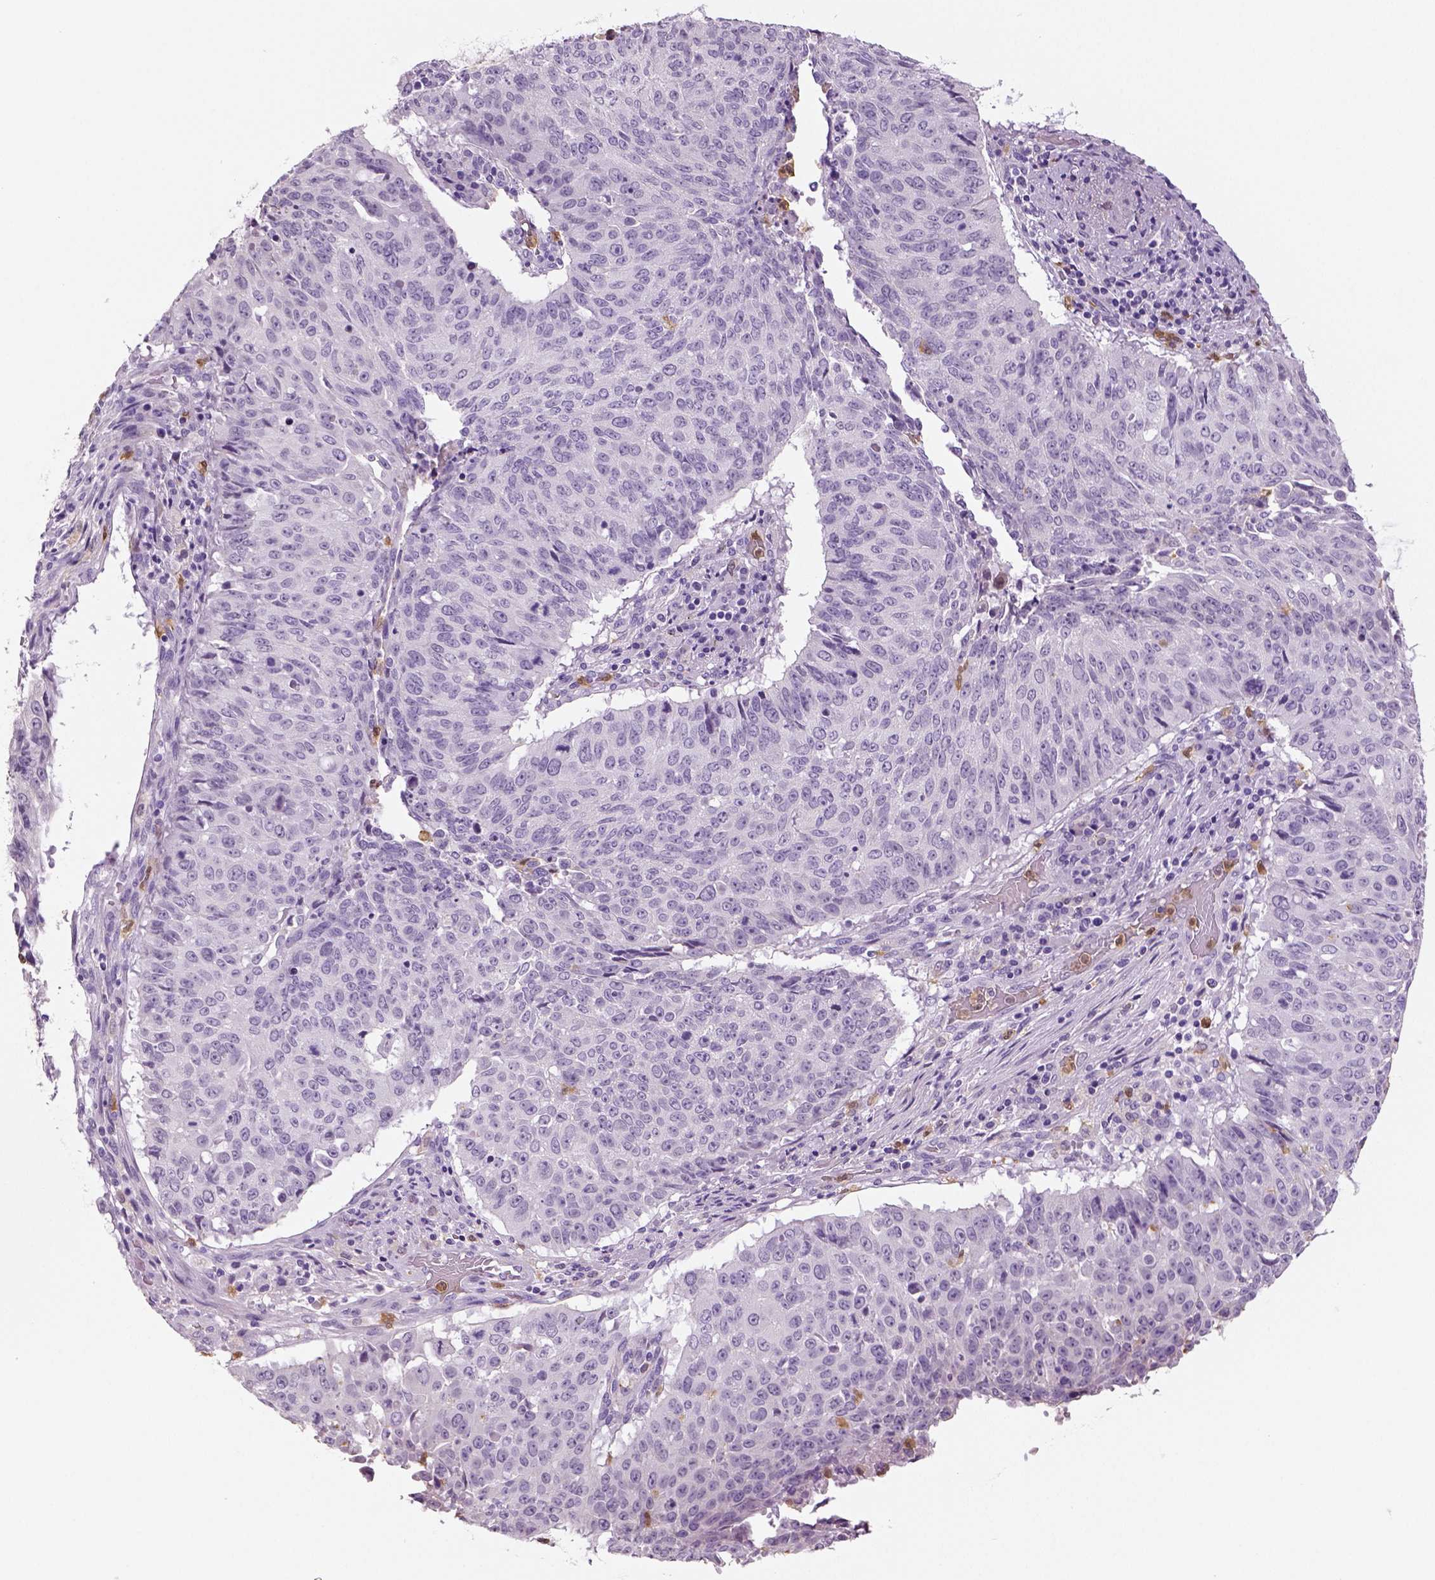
{"staining": {"intensity": "negative", "quantity": "none", "location": "none"}, "tissue": "lung cancer", "cell_type": "Tumor cells", "image_type": "cancer", "snomed": [{"axis": "morphology", "description": "Normal tissue, NOS"}, {"axis": "morphology", "description": "Squamous cell carcinoma, NOS"}, {"axis": "topography", "description": "Bronchus"}, {"axis": "topography", "description": "Lung"}], "caption": "A high-resolution micrograph shows IHC staining of squamous cell carcinoma (lung), which reveals no significant expression in tumor cells.", "gene": "NECAB2", "patient": {"sex": "male", "age": 64}}